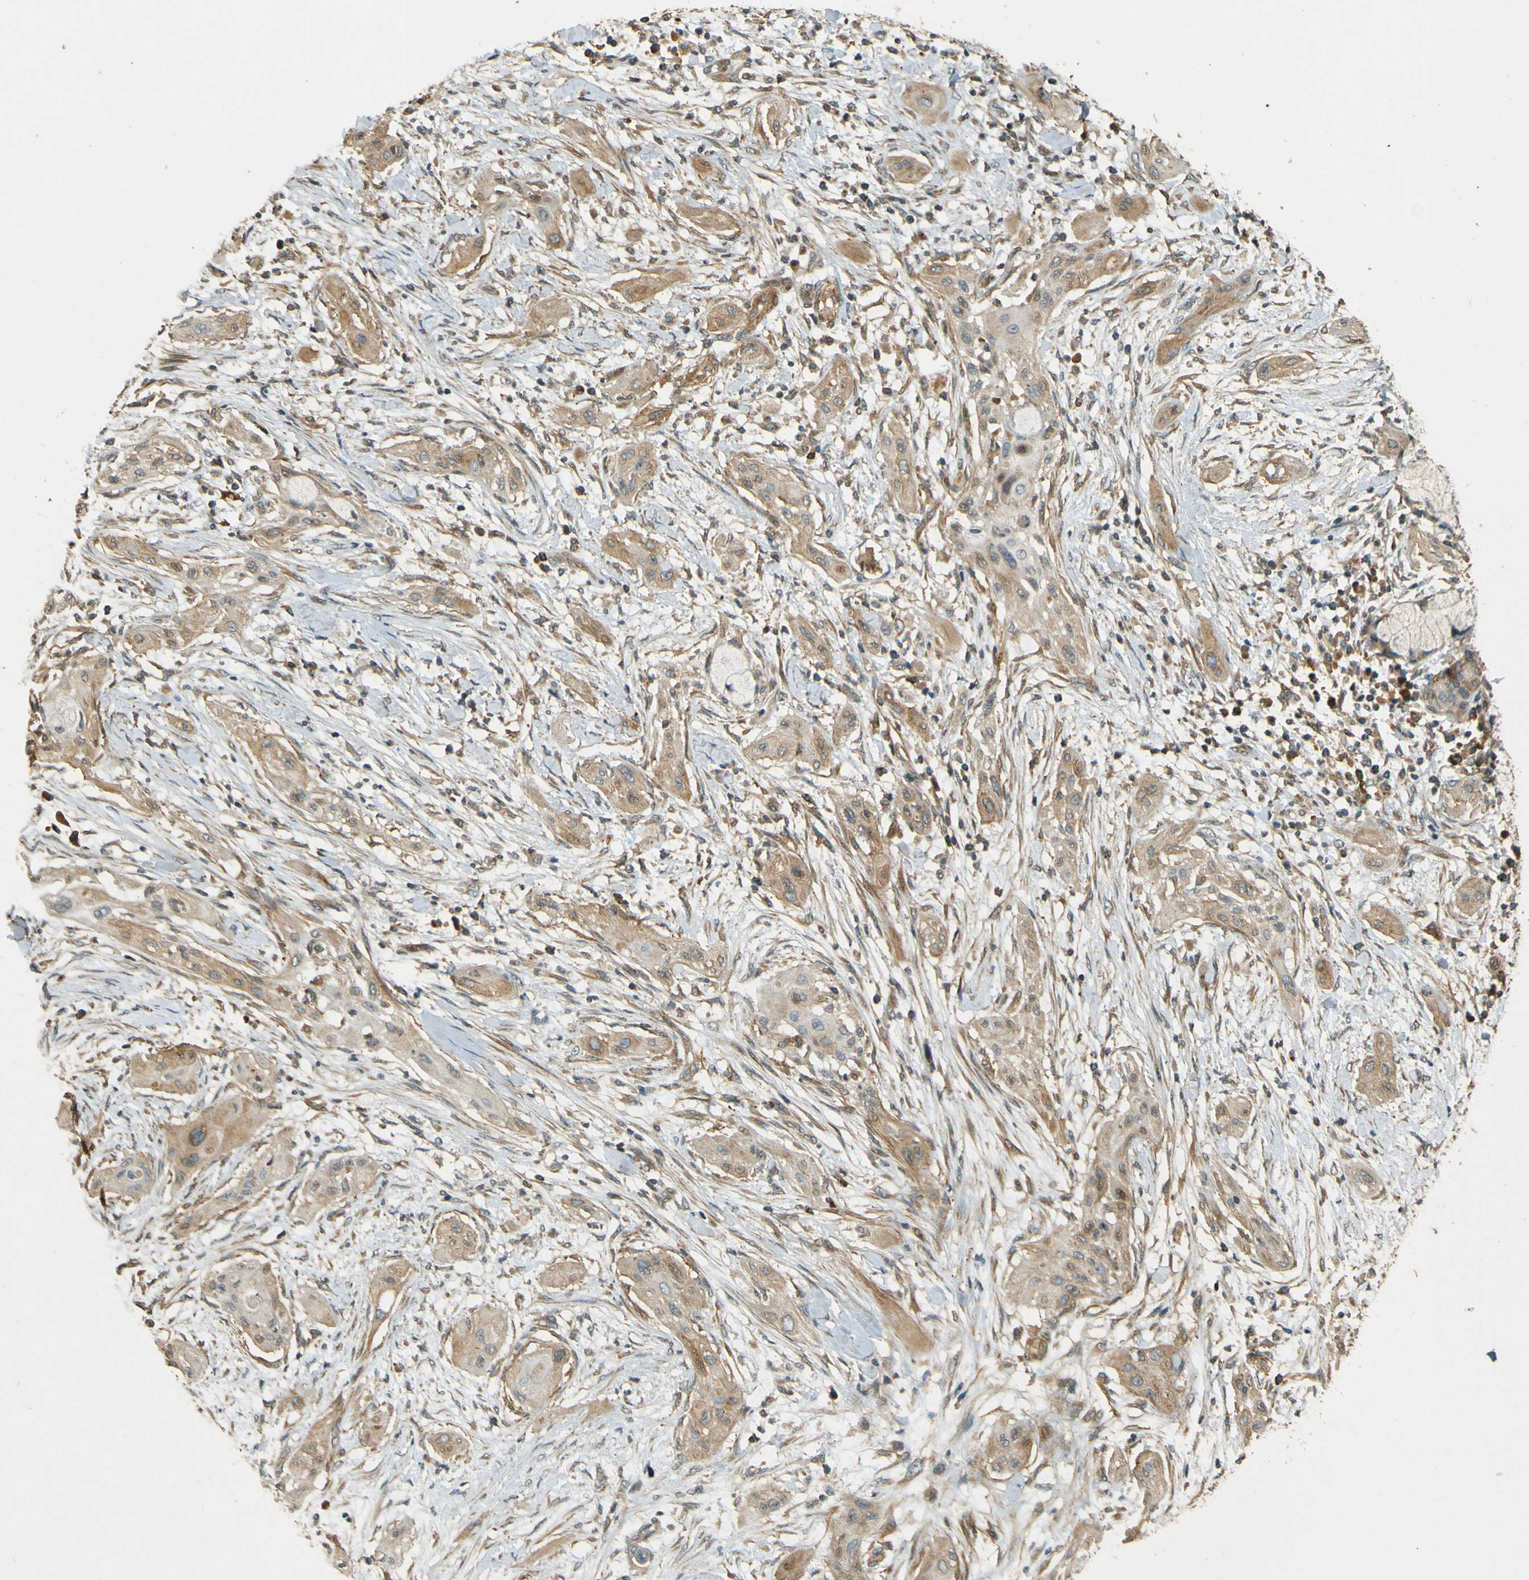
{"staining": {"intensity": "weak", "quantity": ">75%", "location": "cytoplasmic/membranous"}, "tissue": "lung cancer", "cell_type": "Tumor cells", "image_type": "cancer", "snomed": [{"axis": "morphology", "description": "Squamous cell carcinoma, NOS"}, {"axis": "topography", "description": "Lung"}], "caption": "About >75% of tumor cells in lung cancer reveal weak cytoplasmic/membranous protein staining as visualized by brown immunohistochemical staining.", "gene": "LPCAT1", "patient": {"sex": "female", "age": 47}}